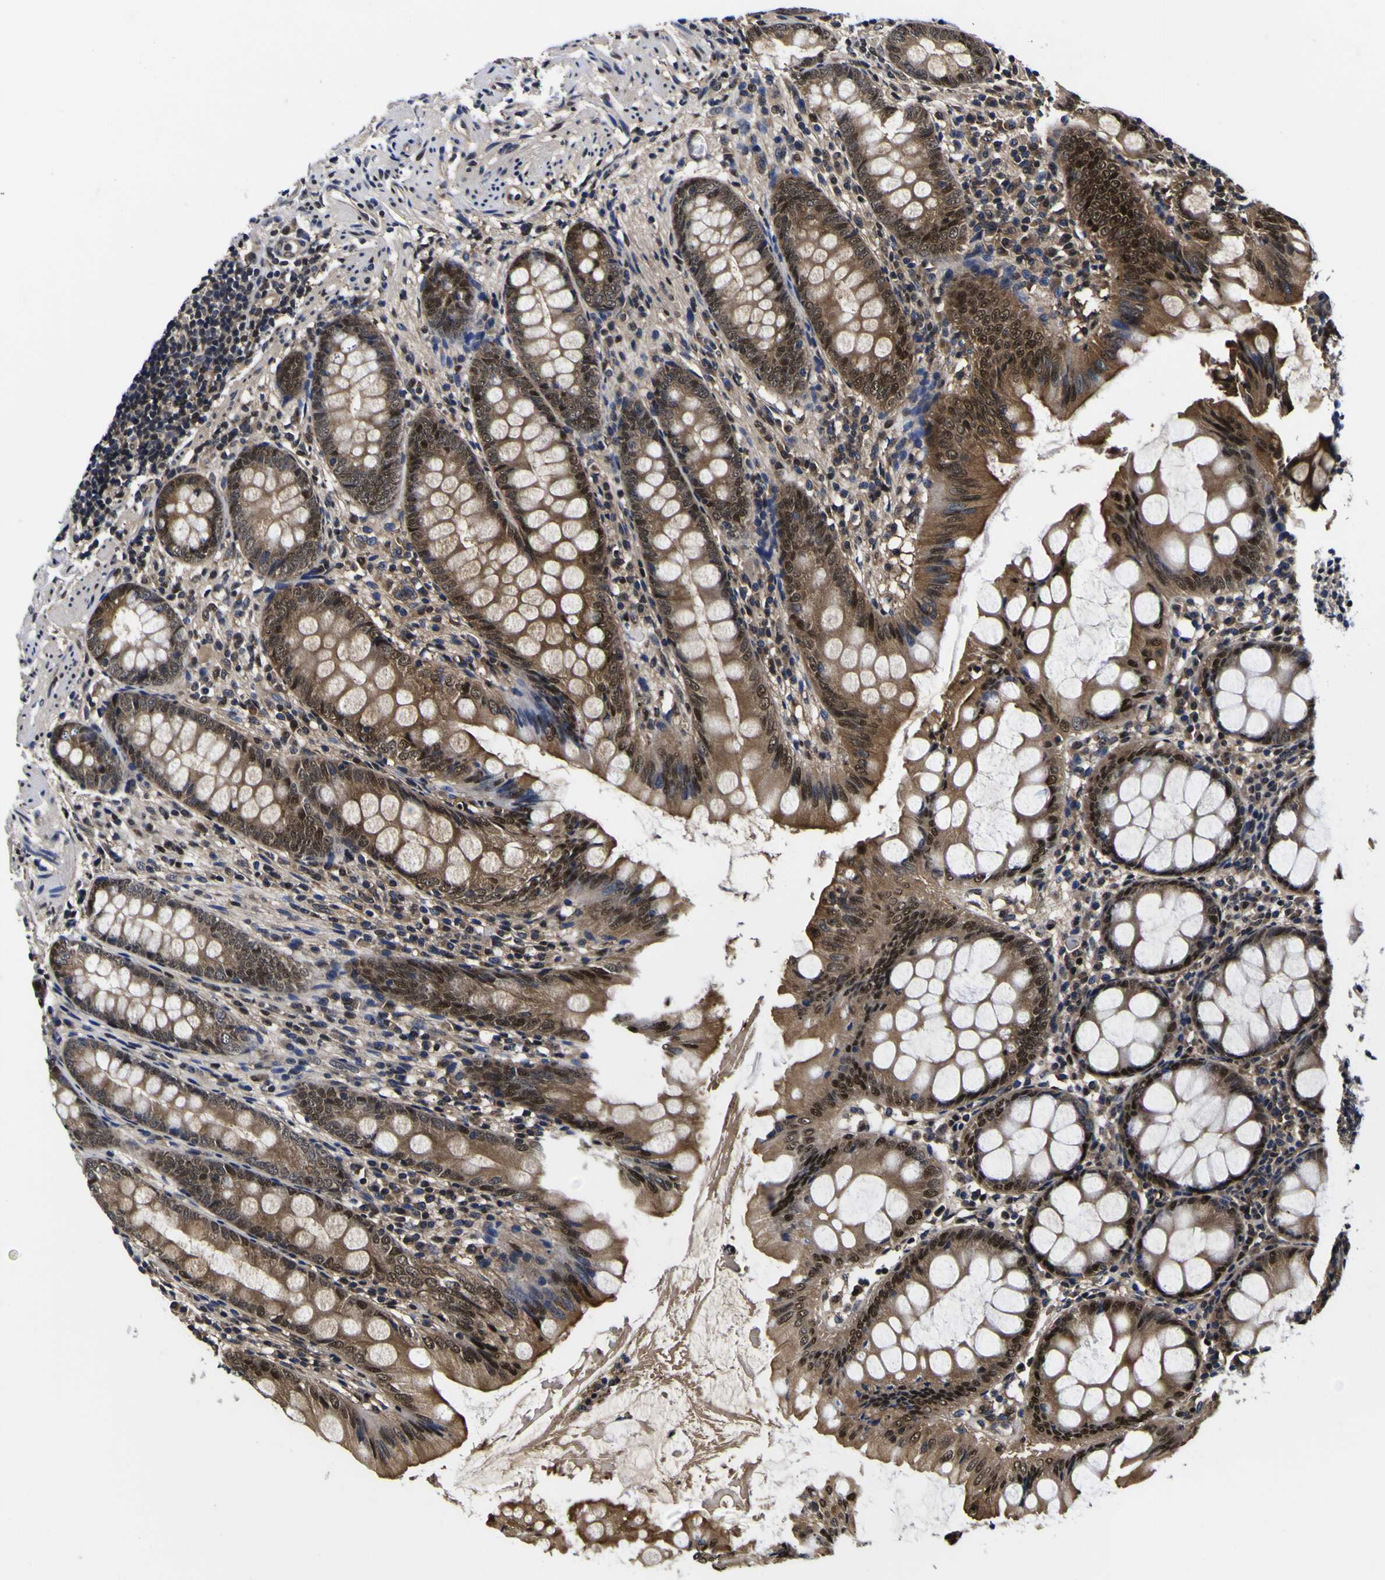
{"staining": {"intensity": "strong", "quantity": ">75%", "location": "cytoplasmic/membranous,nuclear"}, "tissue": "appendix", "cell_type": "Glandular cells", "image_type": "normal", "snomed": [{"axis": "morphology", "description": "Normal tissue, NOS"}, {"axis": "topography", "description": "Appendix"}], "caption": "Immunohistochemical staining of benign appendix shows >75% levels of strong cytoplasmic/membranous,nuclear protein positivity in approximately >75% of glandular cells. The staining is performed using DAB (3,3'-diaminobenzidine) brown chromogen to label protein expression. The nuclei are counter-stained blue using hematoxylin.", "gene": "FAM110B", "patient": {"sex": "female", "age": 77}}